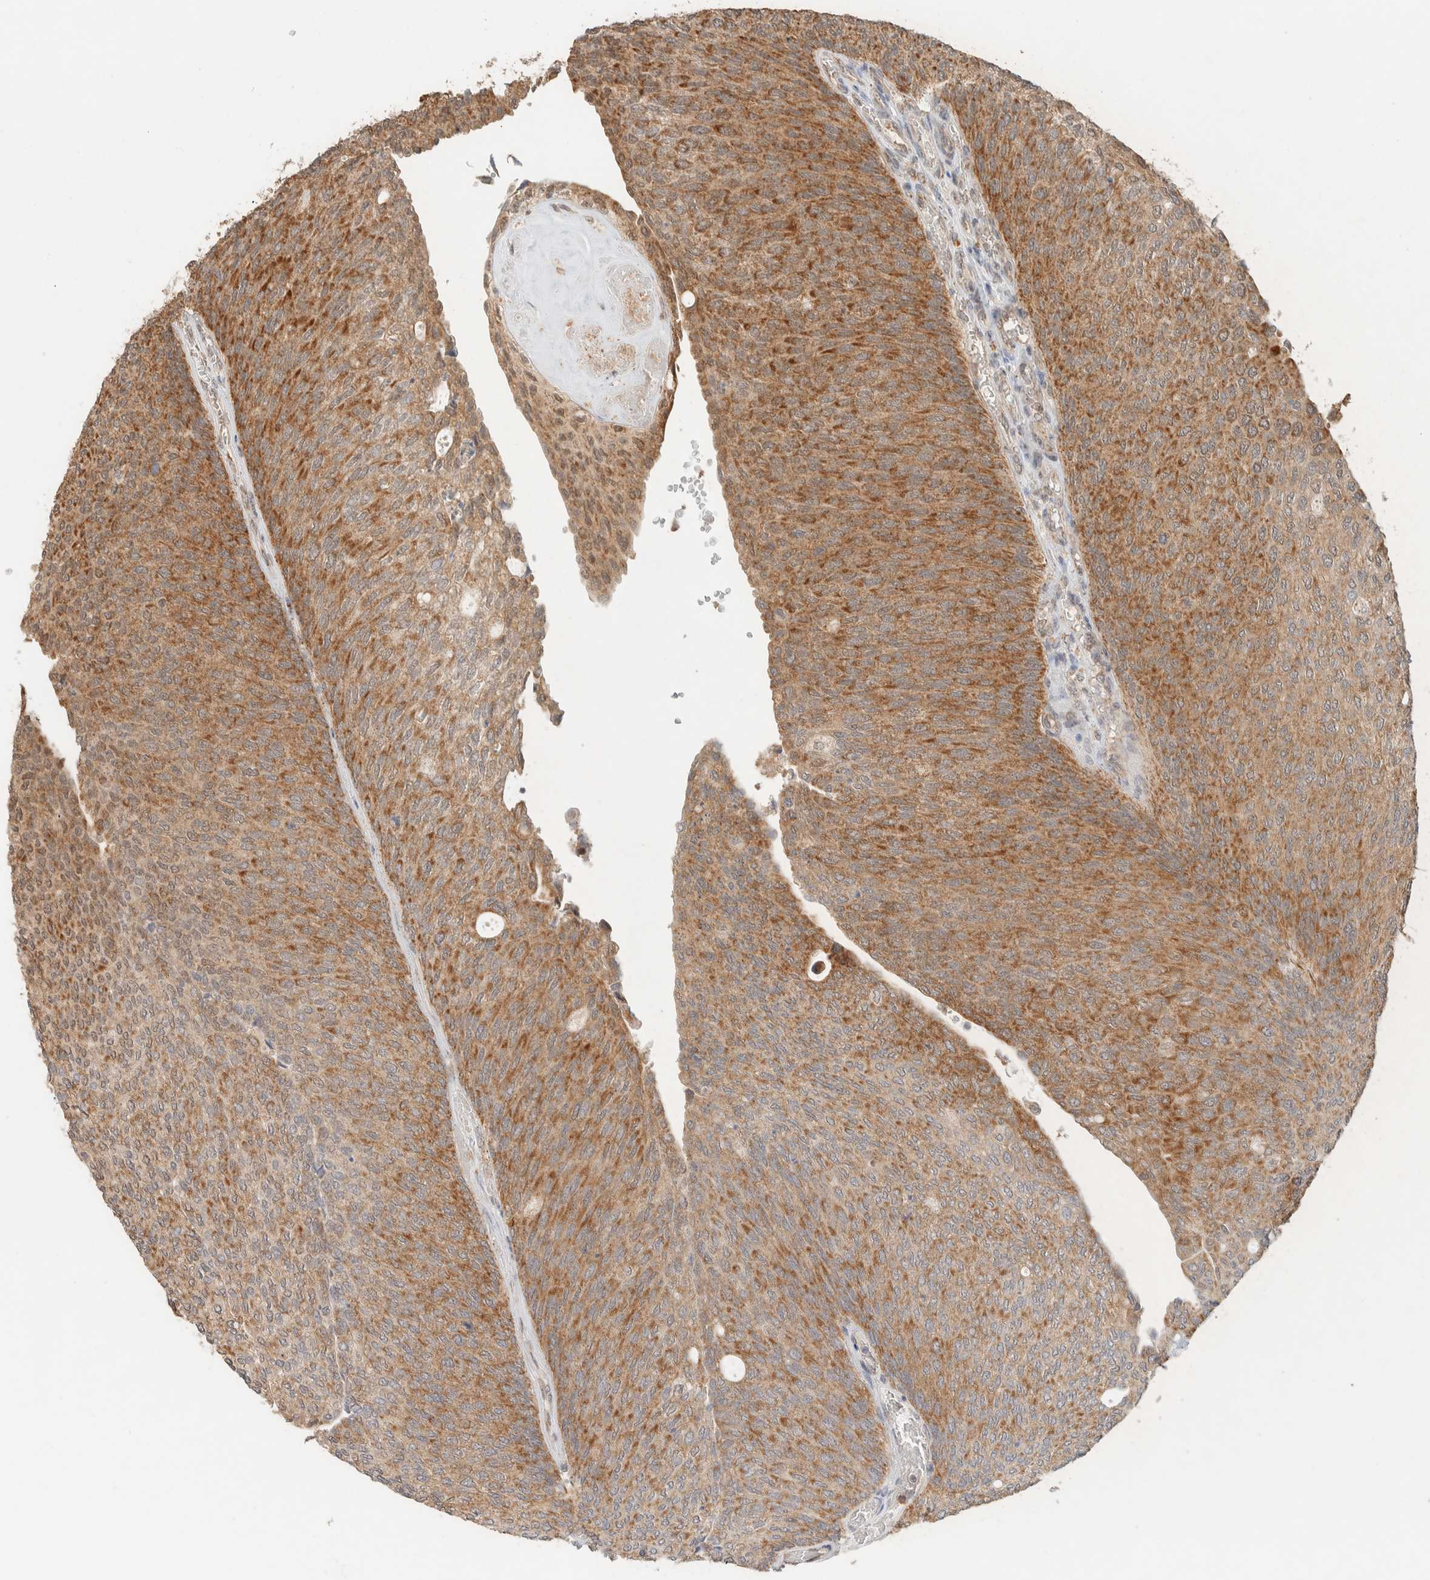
{"staining": {"intensity": "moderate", "quantity": ">75%", "location": "cytoplasmic/membranous"}, "tissue": "urothelial cancer", "cell_type": "Tumor cells", "image_type": "cancer", "snomed": [{"axis": "morphology", "description": "Urothelial carcinoma, Low grade"}, {"axis": "topography", "description": "Urinary bladder"}], "caption": "The image displays a brown stain indicating the presence of a protein in the cytoplasmic/membranous of tumor cells in low-grade urothelial carcinoma.", "gene": "MRPL41", "patient": {"sex": "female", "age": 79}}